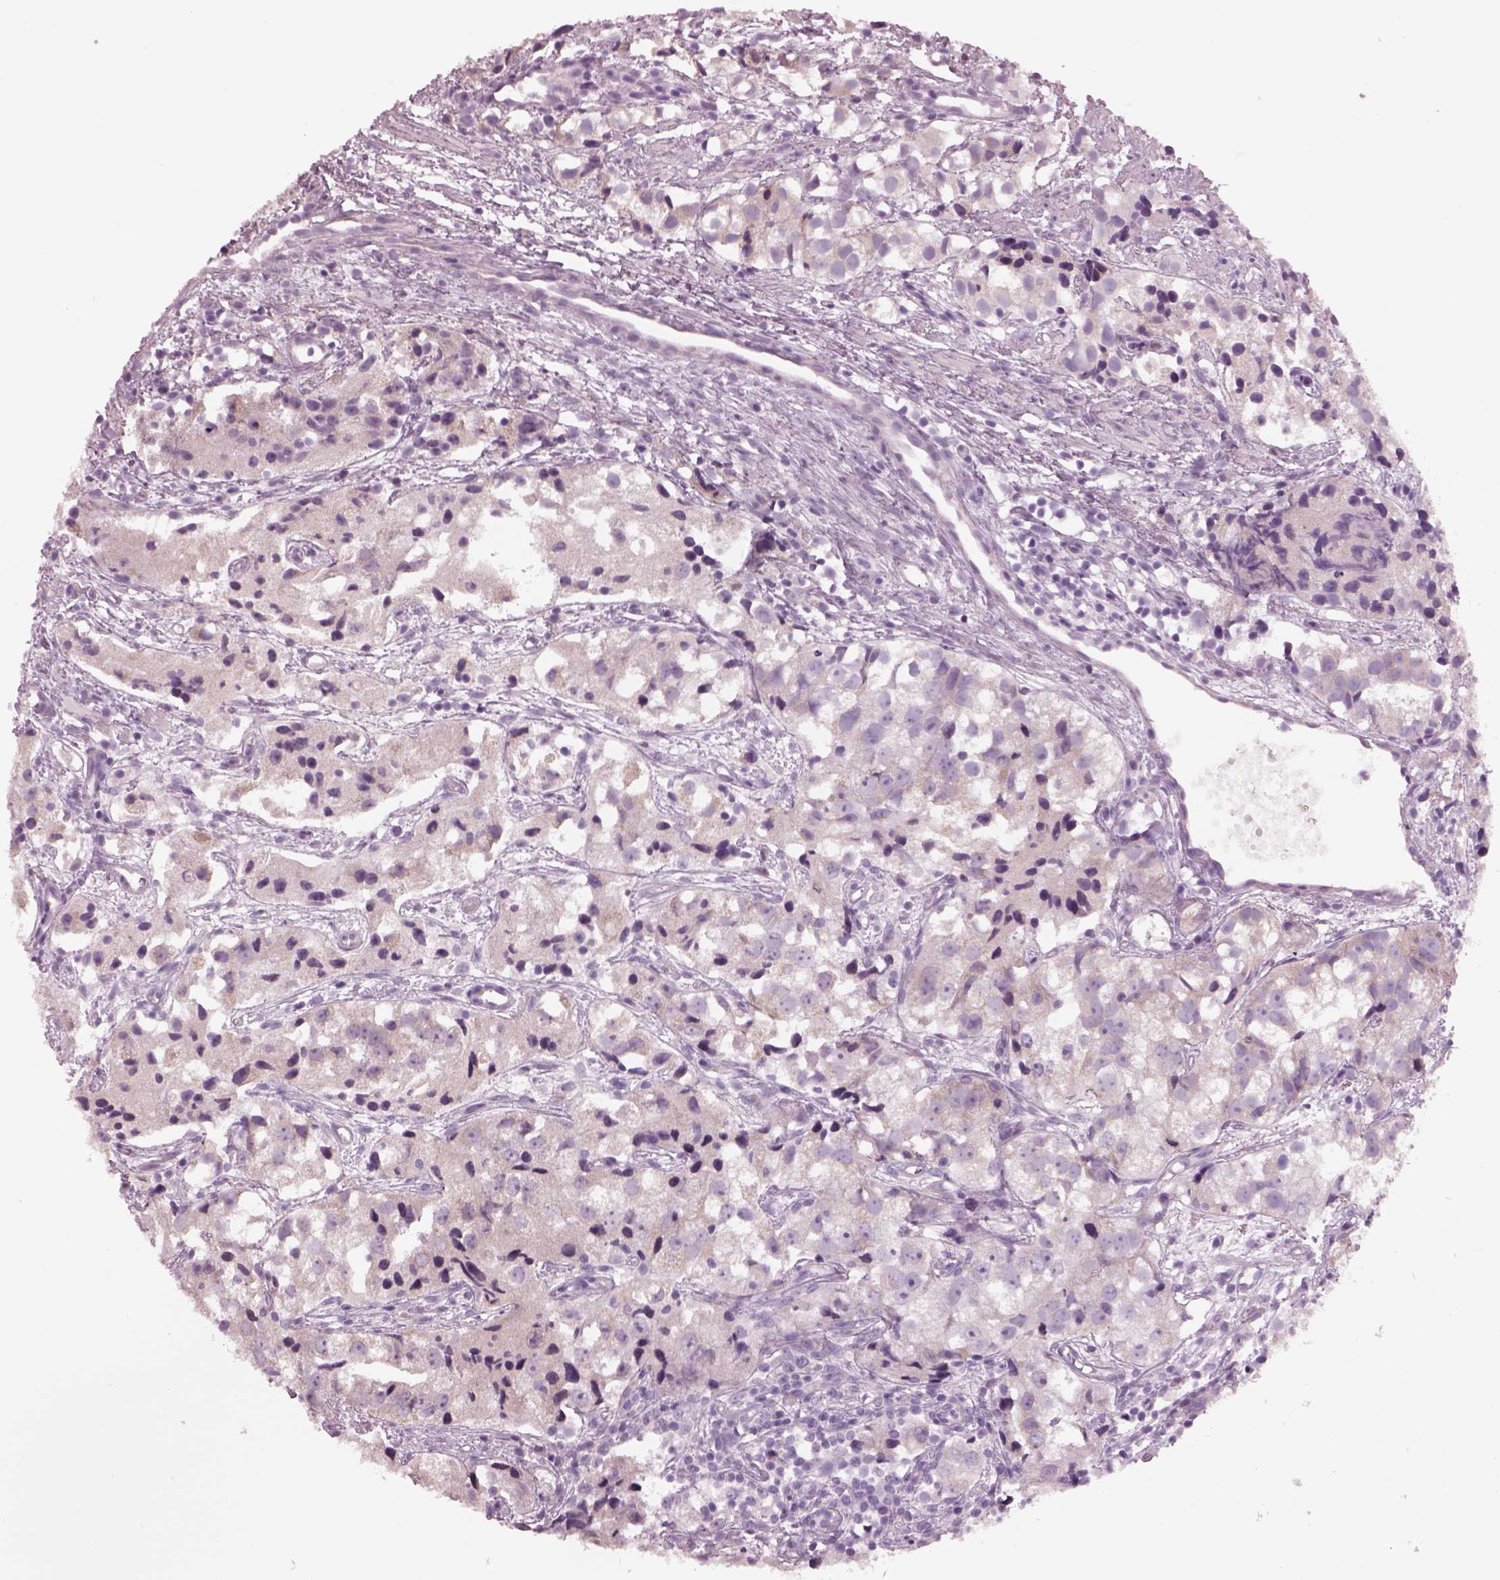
{"staining": {"intensity": "weak", "quantity": "25%-75%", "location": "cytoplasmic/membranous"}, "tissue": "prostate cancer", "cell_type": "Tumor cells", "image_type": "cancer", "snomed": [{"axis": "morphology", "description": "Adenocarcinoma, High grade"}, {"axis": "topography", "description": "Prostate"}], "caption": "Immunohistochemistry (IHC) image of prostate adenocarcinoma (high-grade) stained for a protein (brown), which reveals low levels of weak cytoplasmic/membranous positivity in about 25%-75% of tumor cells.", "gene": "CYLC1", "patient": {"sex": "male", "age": 68}}